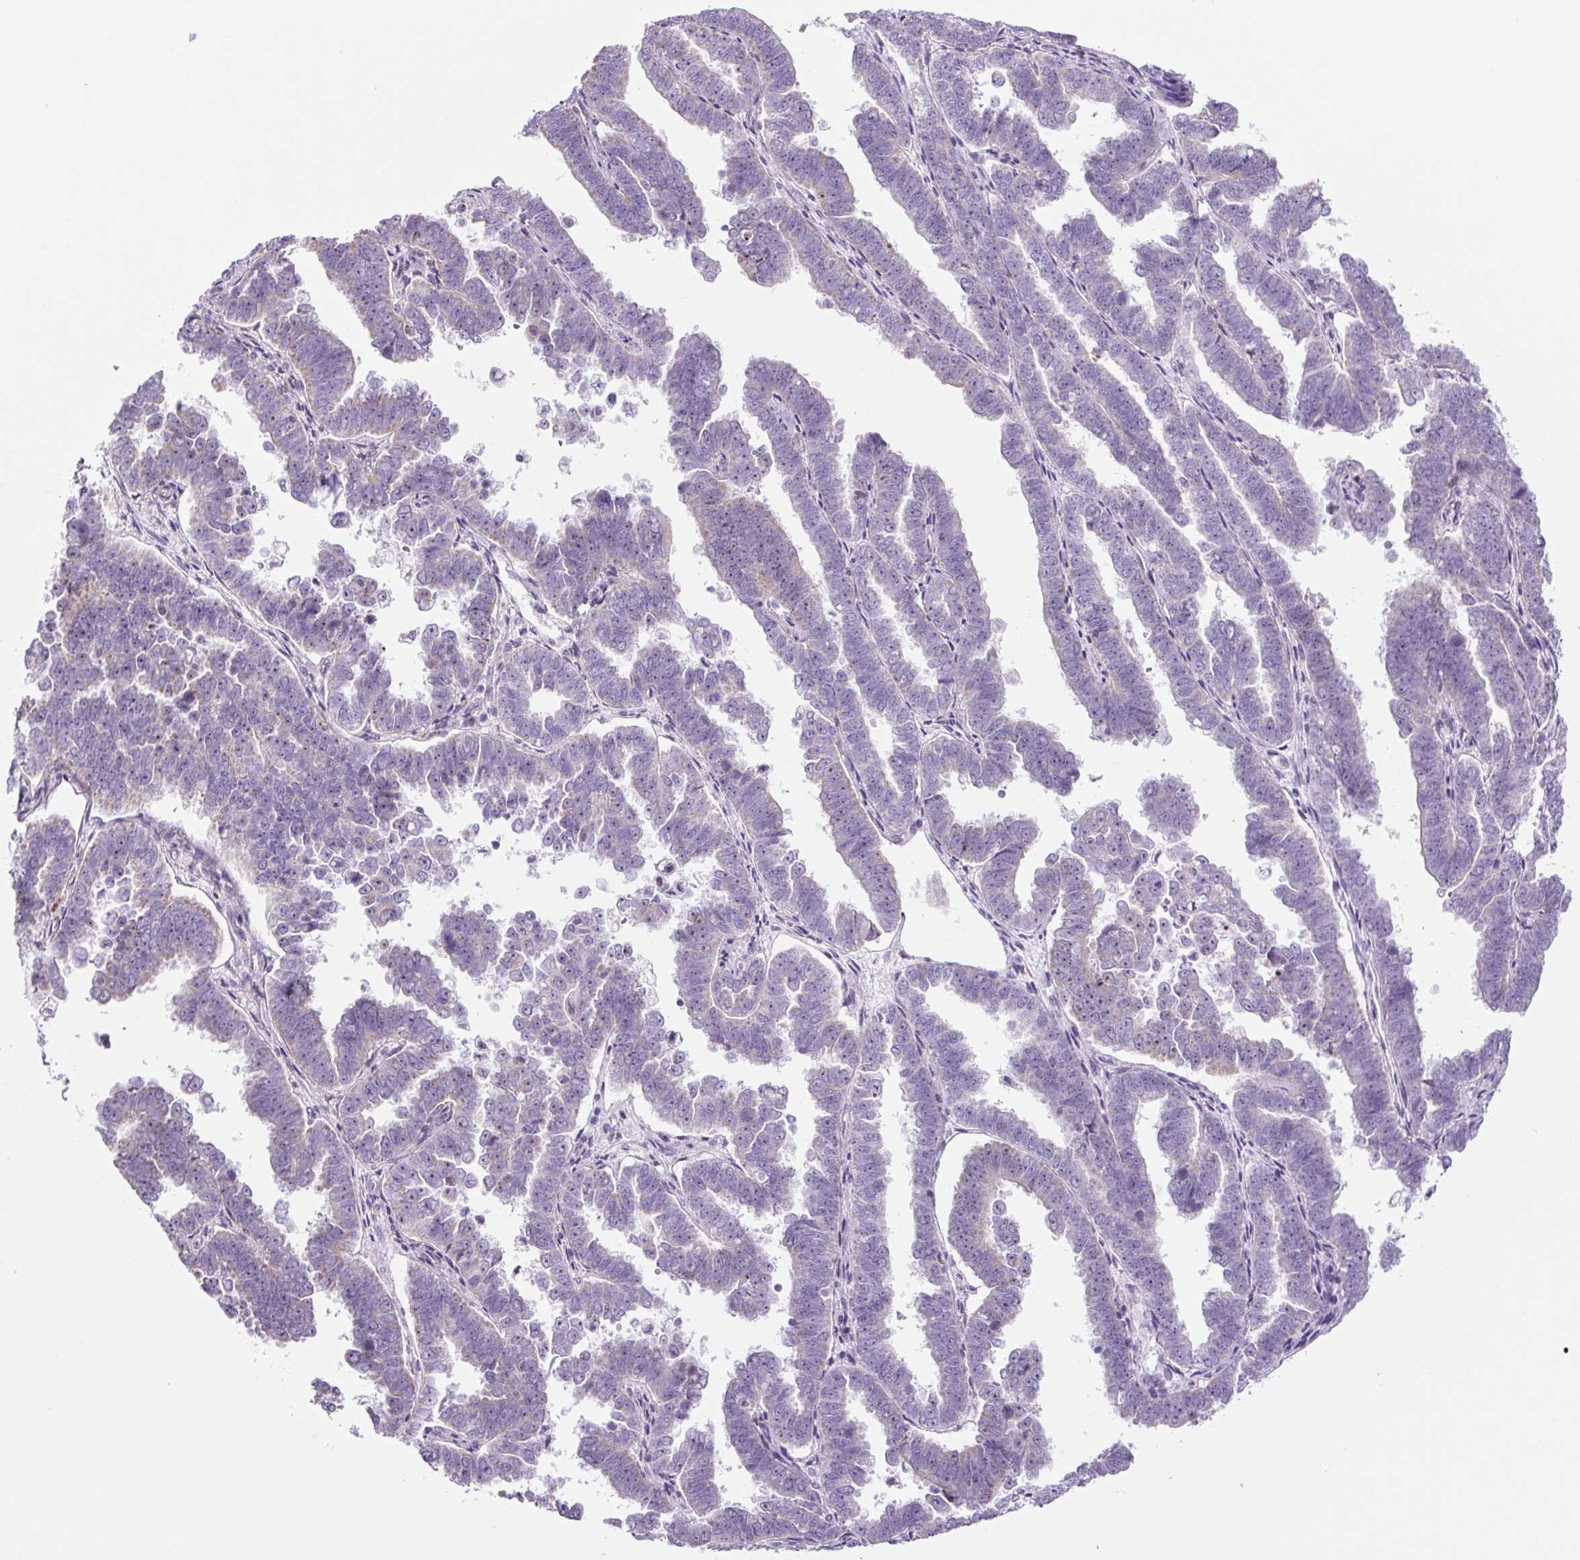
{"staining": {"intensity": "moderate", "quantity": "<25%", "location": "nuclear"}, "tissue": "endometrial cancer", "cell_type": "Tumor cells", "image_type": "cancer", "snomed": [{"axis": "morphology", "description": "Adenocarcinoma, NOS"}, {"axis": "topography", "description": "Endometrium"}], "caption": "A photomicrograph of endometrial adenocarcinoma stained for a protein demonstrates moderate nuclear brown staining in tumor cells.", "gene": "RRS1", "patient": {"sex": "female", "age": 75}}